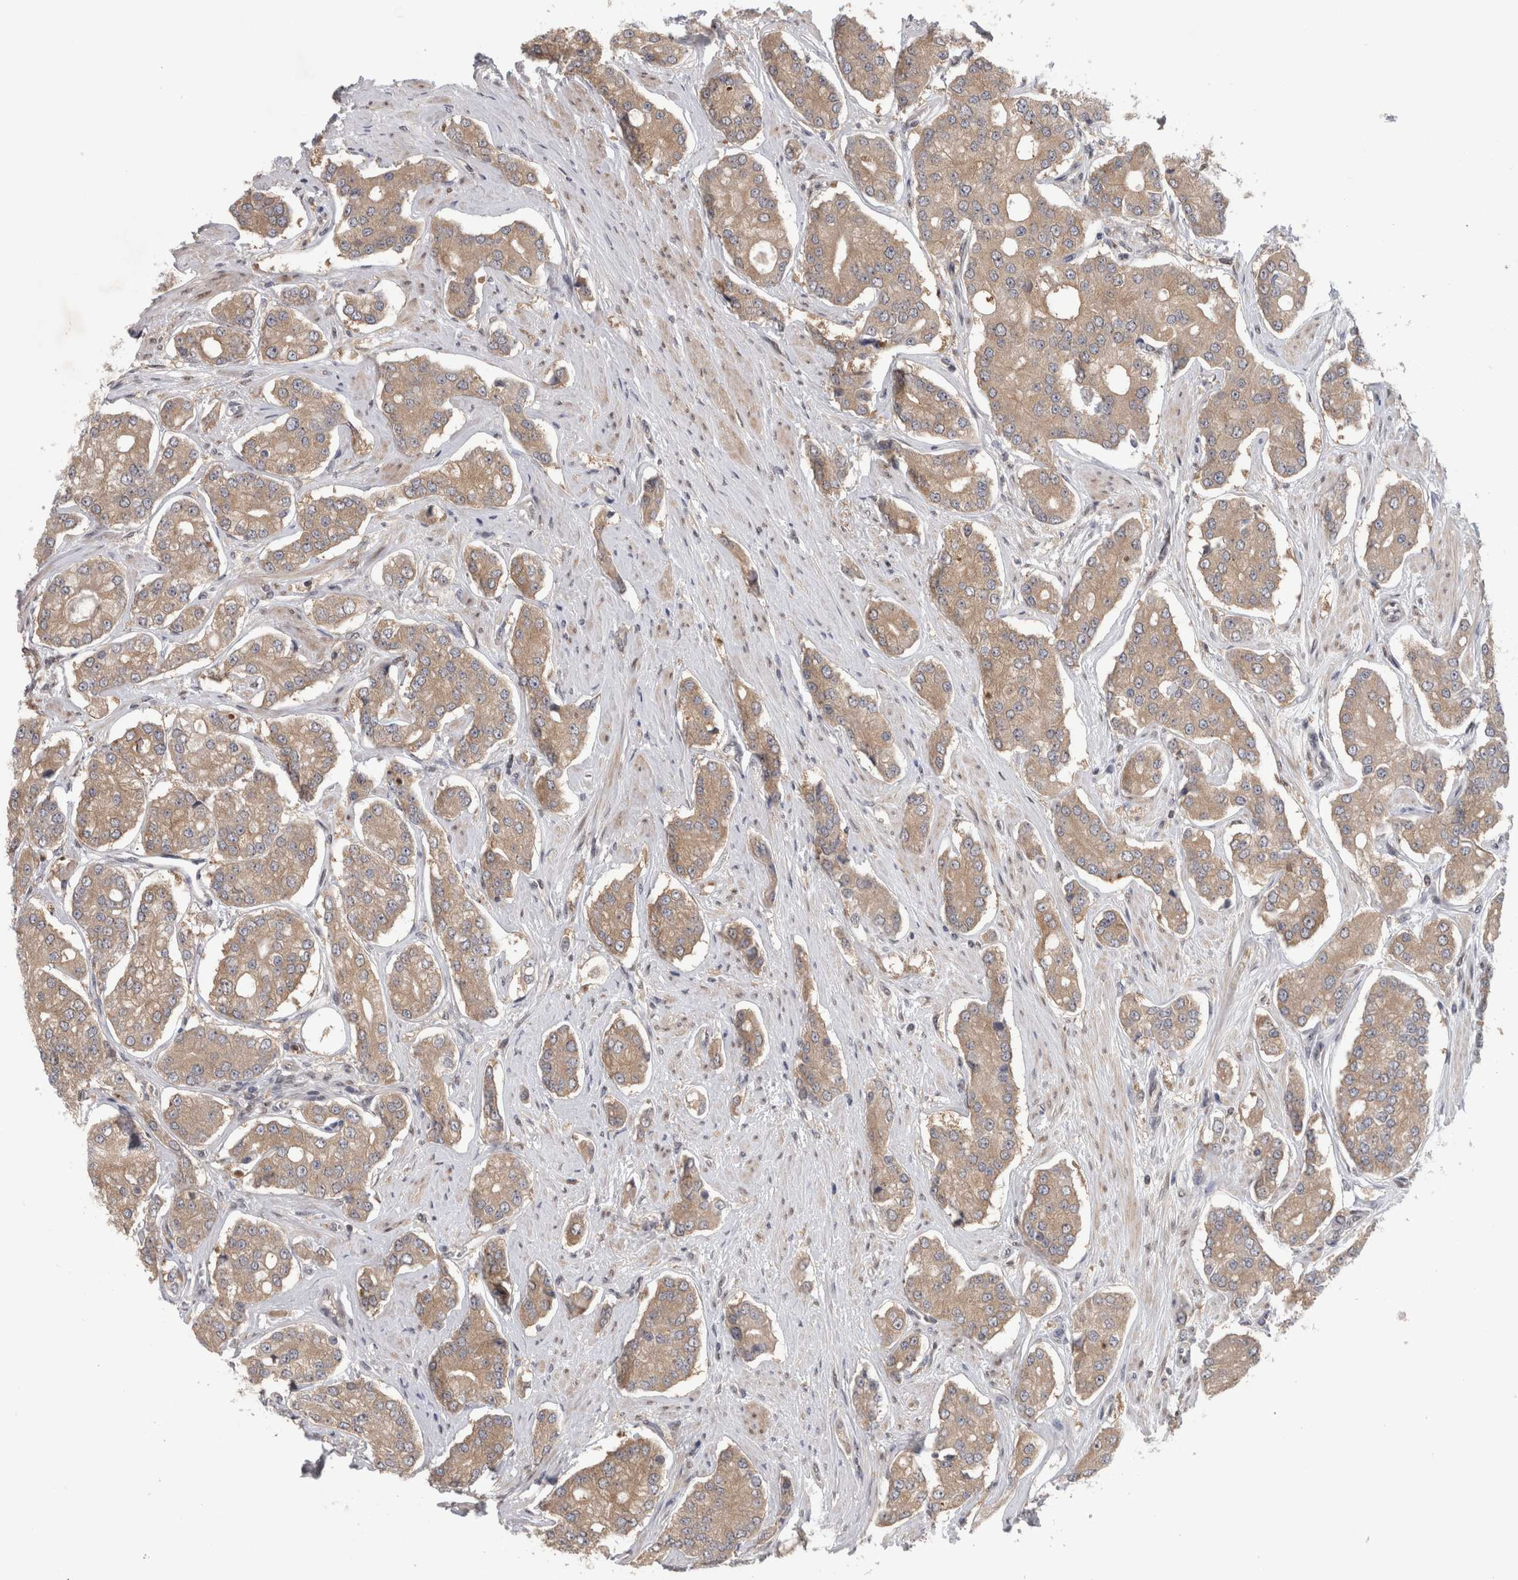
{"staining": {"intensity": "weak", "quantity": "25%-75%", "location": "cytoplasmic/membranous"}, "tissue": "prostate cancer", "cell_type": "Tumor cells", "image_type": "cancer", "snomed": [{"axis": "morphology", "description": "Adenocarcinoma, High grade"}, {"axis": "topography", "description": "Prostate"}], "caption": "Protein expression by immunohistochemistry (IHC) shows weak cytoplasmic/membranous expression in about 25%-75% of tumor cells in adenocarcinoma (high-grade) (prostate).", "gene": "PIGP", "patient": {"sex": "male", "age": 71}}